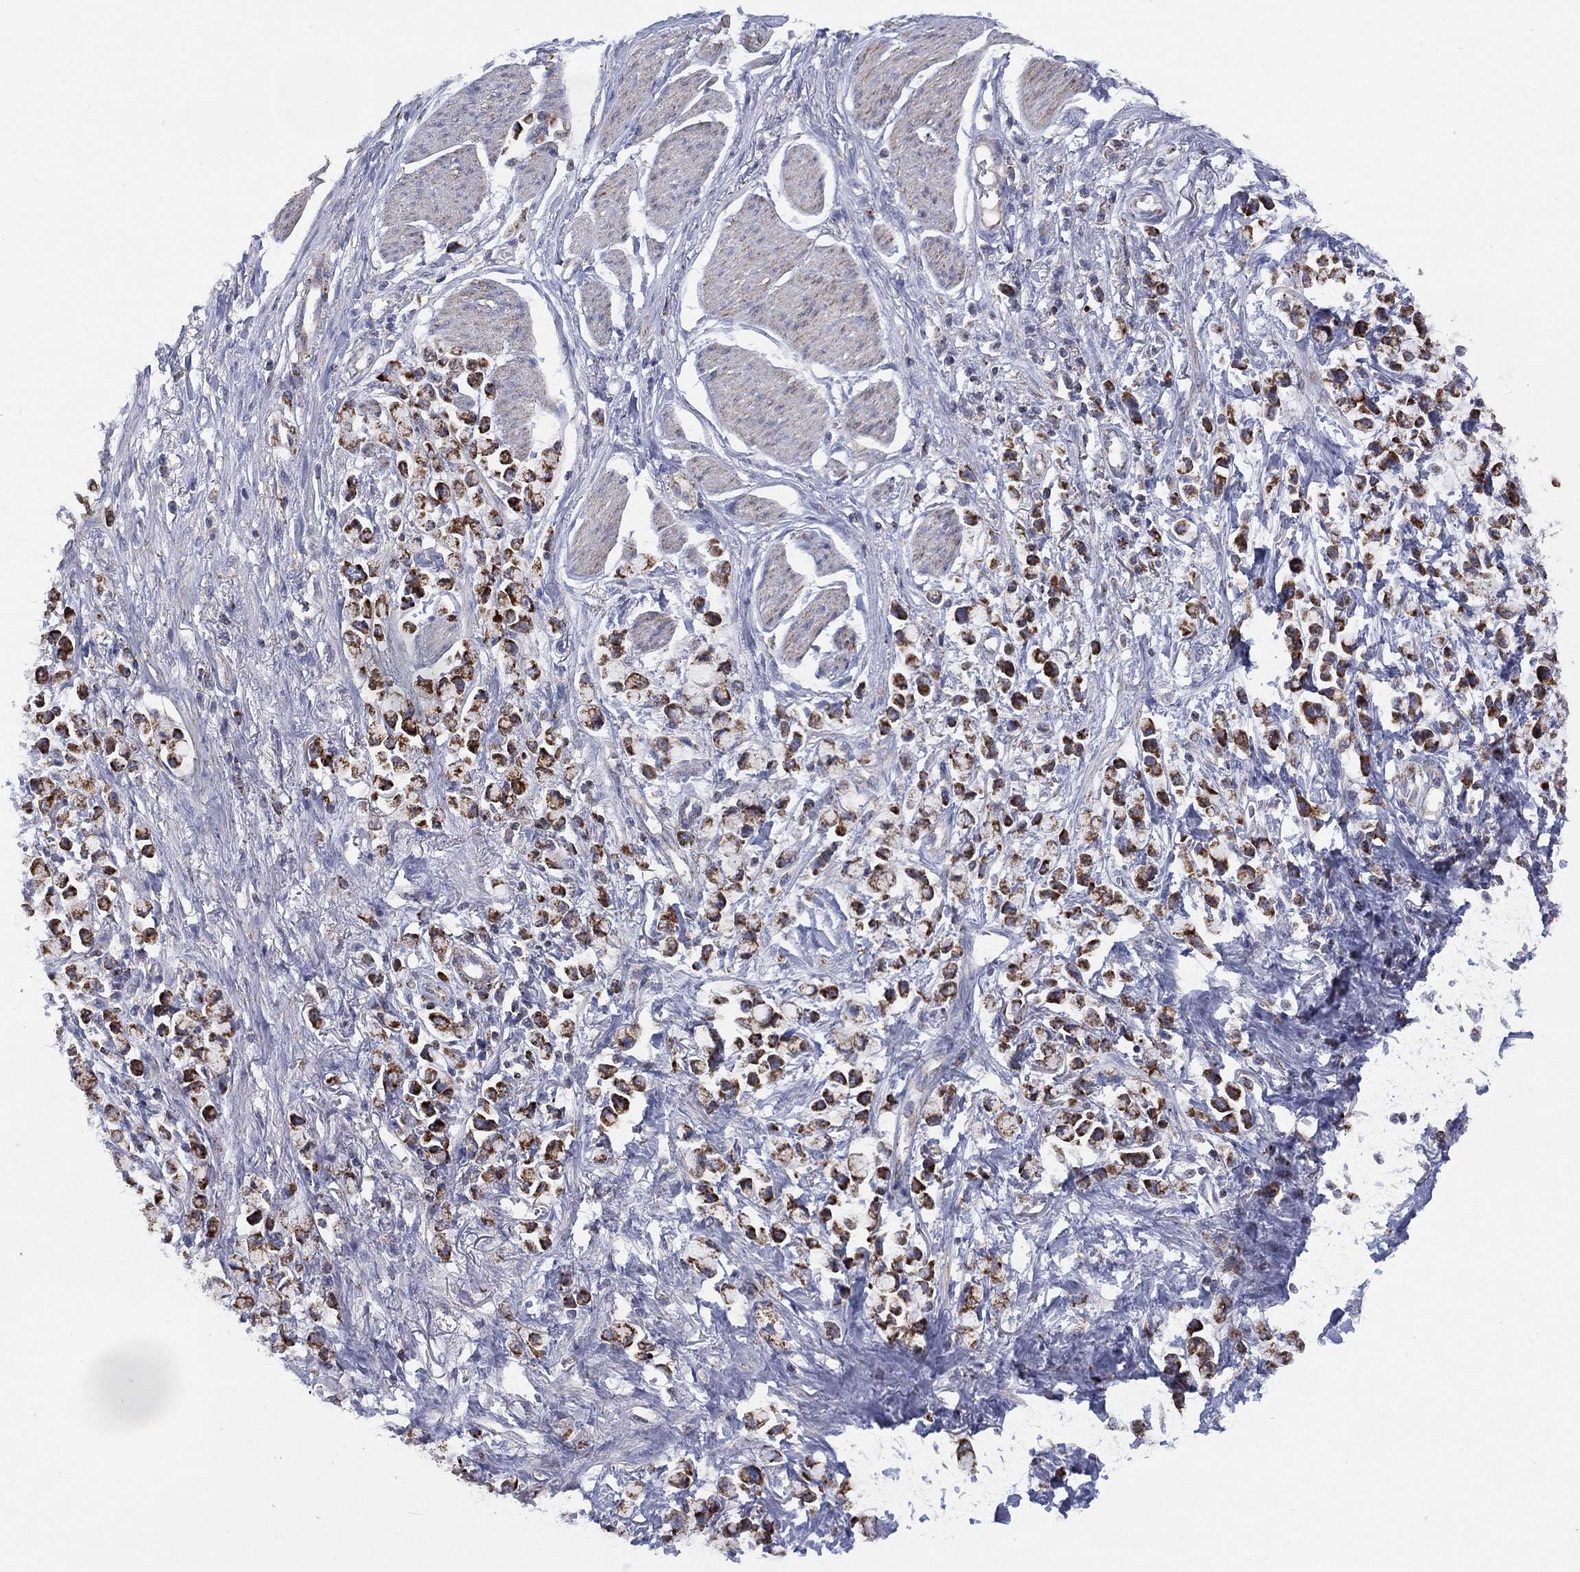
{"staining": {"intensity": "strong", "quantity": ">75%", "location": "cytoplasmic/membranous"}, "tissue": "stomach cancer", "cell_type": "Tumor cells", "image_type": "cancer", "snomed": [{"axis": "morphology", "description": "Adenocarcinoma, NOS"}, {"axis": "topography", "description": "Stomach"}], "caption": "Strong cytoplasmic/membranous protein expression is present in approximately >75% of tumor cells in adenocarcinoma (stomach). The staining is performed using DAB brown chromogen to label protein expression. The nuclei are counter-stained blue using hematoxylin.", "gene": "PPP2R5A", "patient": {"sex": "female", "age": 81}}